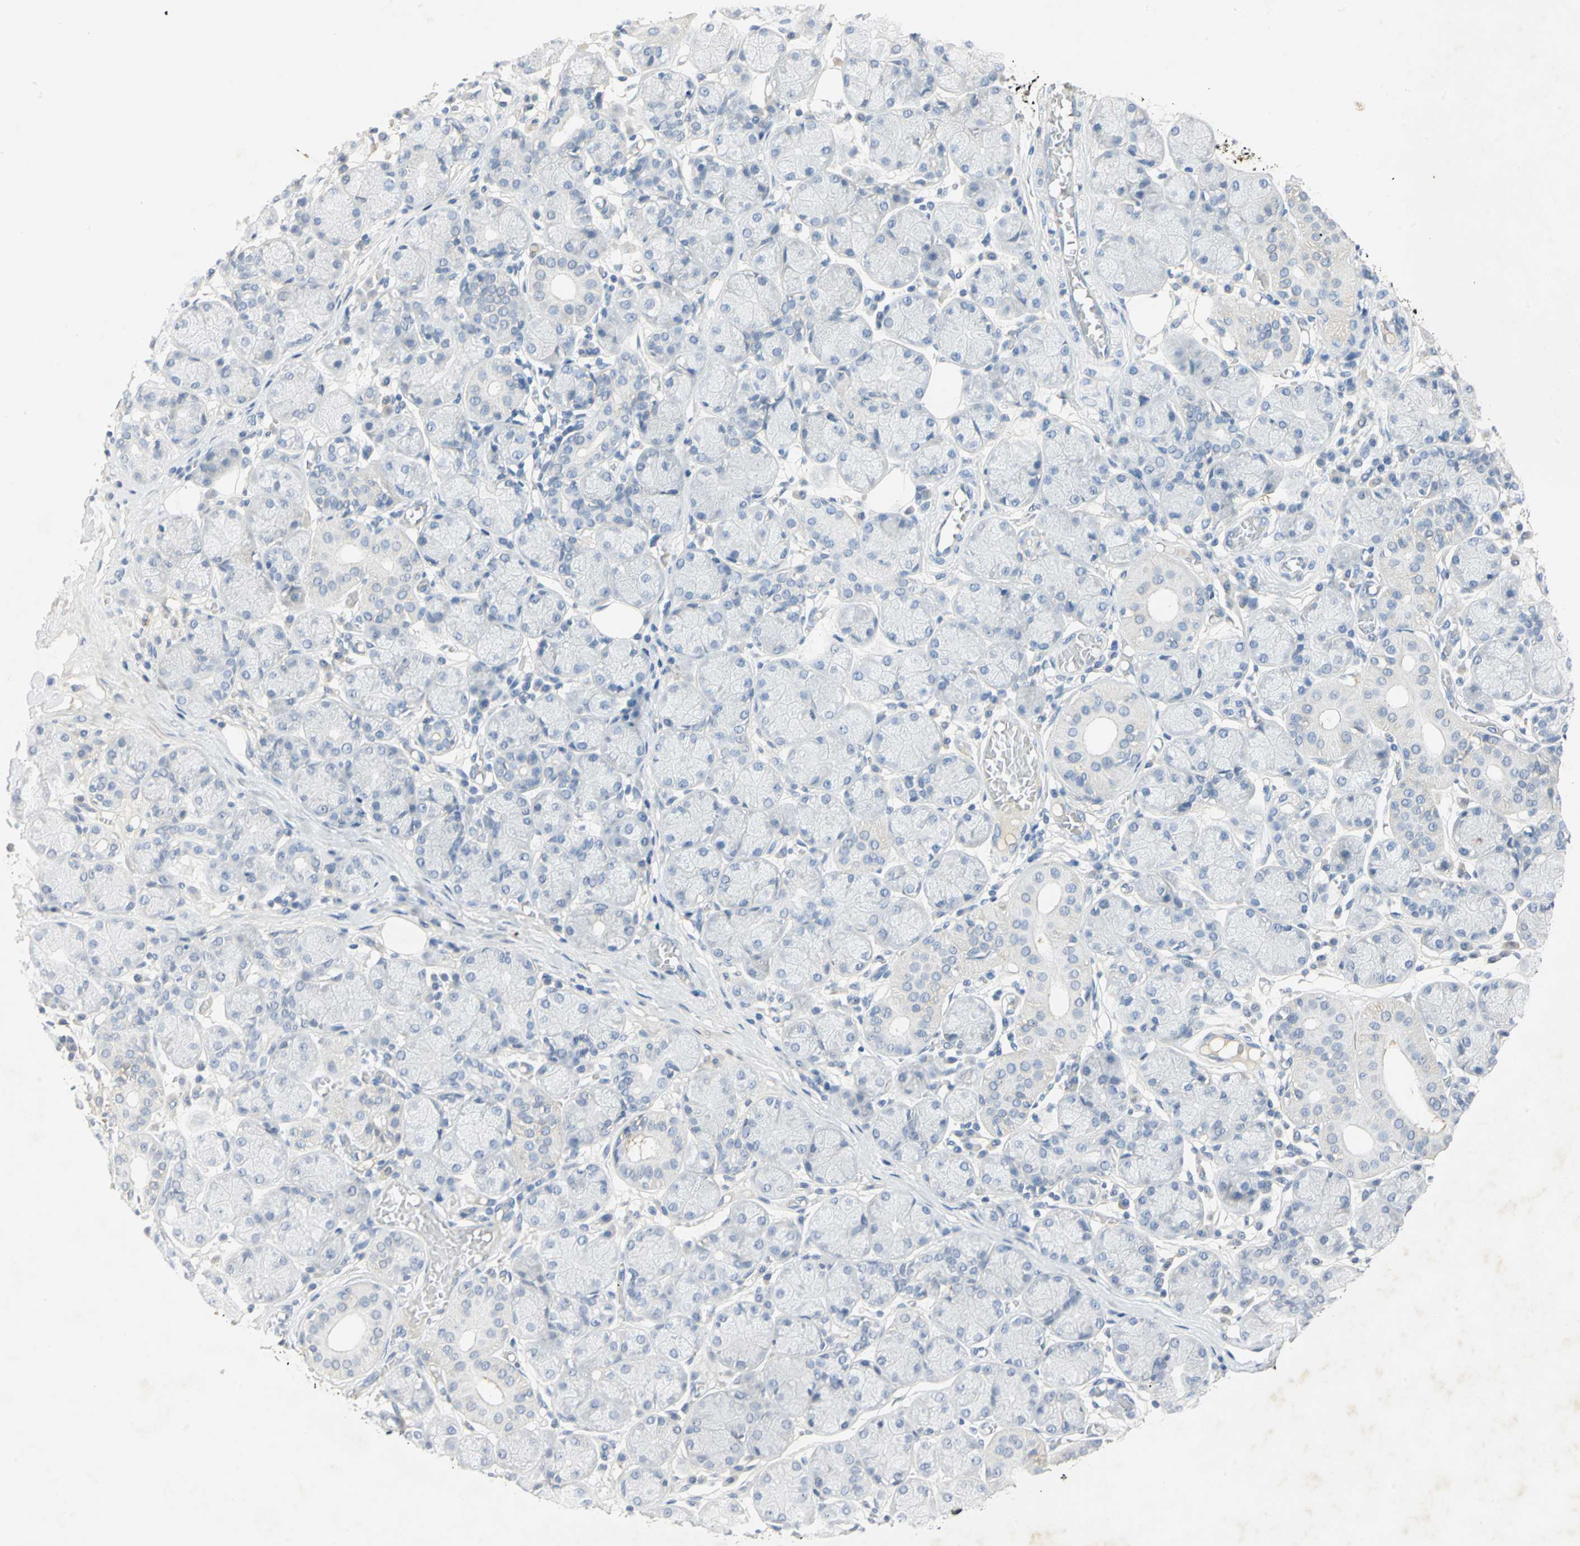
{"staining": {"intensity": "negative", "quantity": "none", "location": "none"}, "tissue": "salivary gland", "cell_type": "Glandular cells", "image_type": "normal", "snomed": [{"axis": "morphology", "description": "Normal tissue, NOS"}, {"axis": "topography", "description": "Salivary gland"}], "caption": "This histopathology image is of benign salivary gland stained with immunohistochemistry to label a protein in brown with the nuclei are counter-stained blue. There is no positivity in glandular cells.", "gene": "ANXA4", "patient": {"sex": "female", "age": 24}}